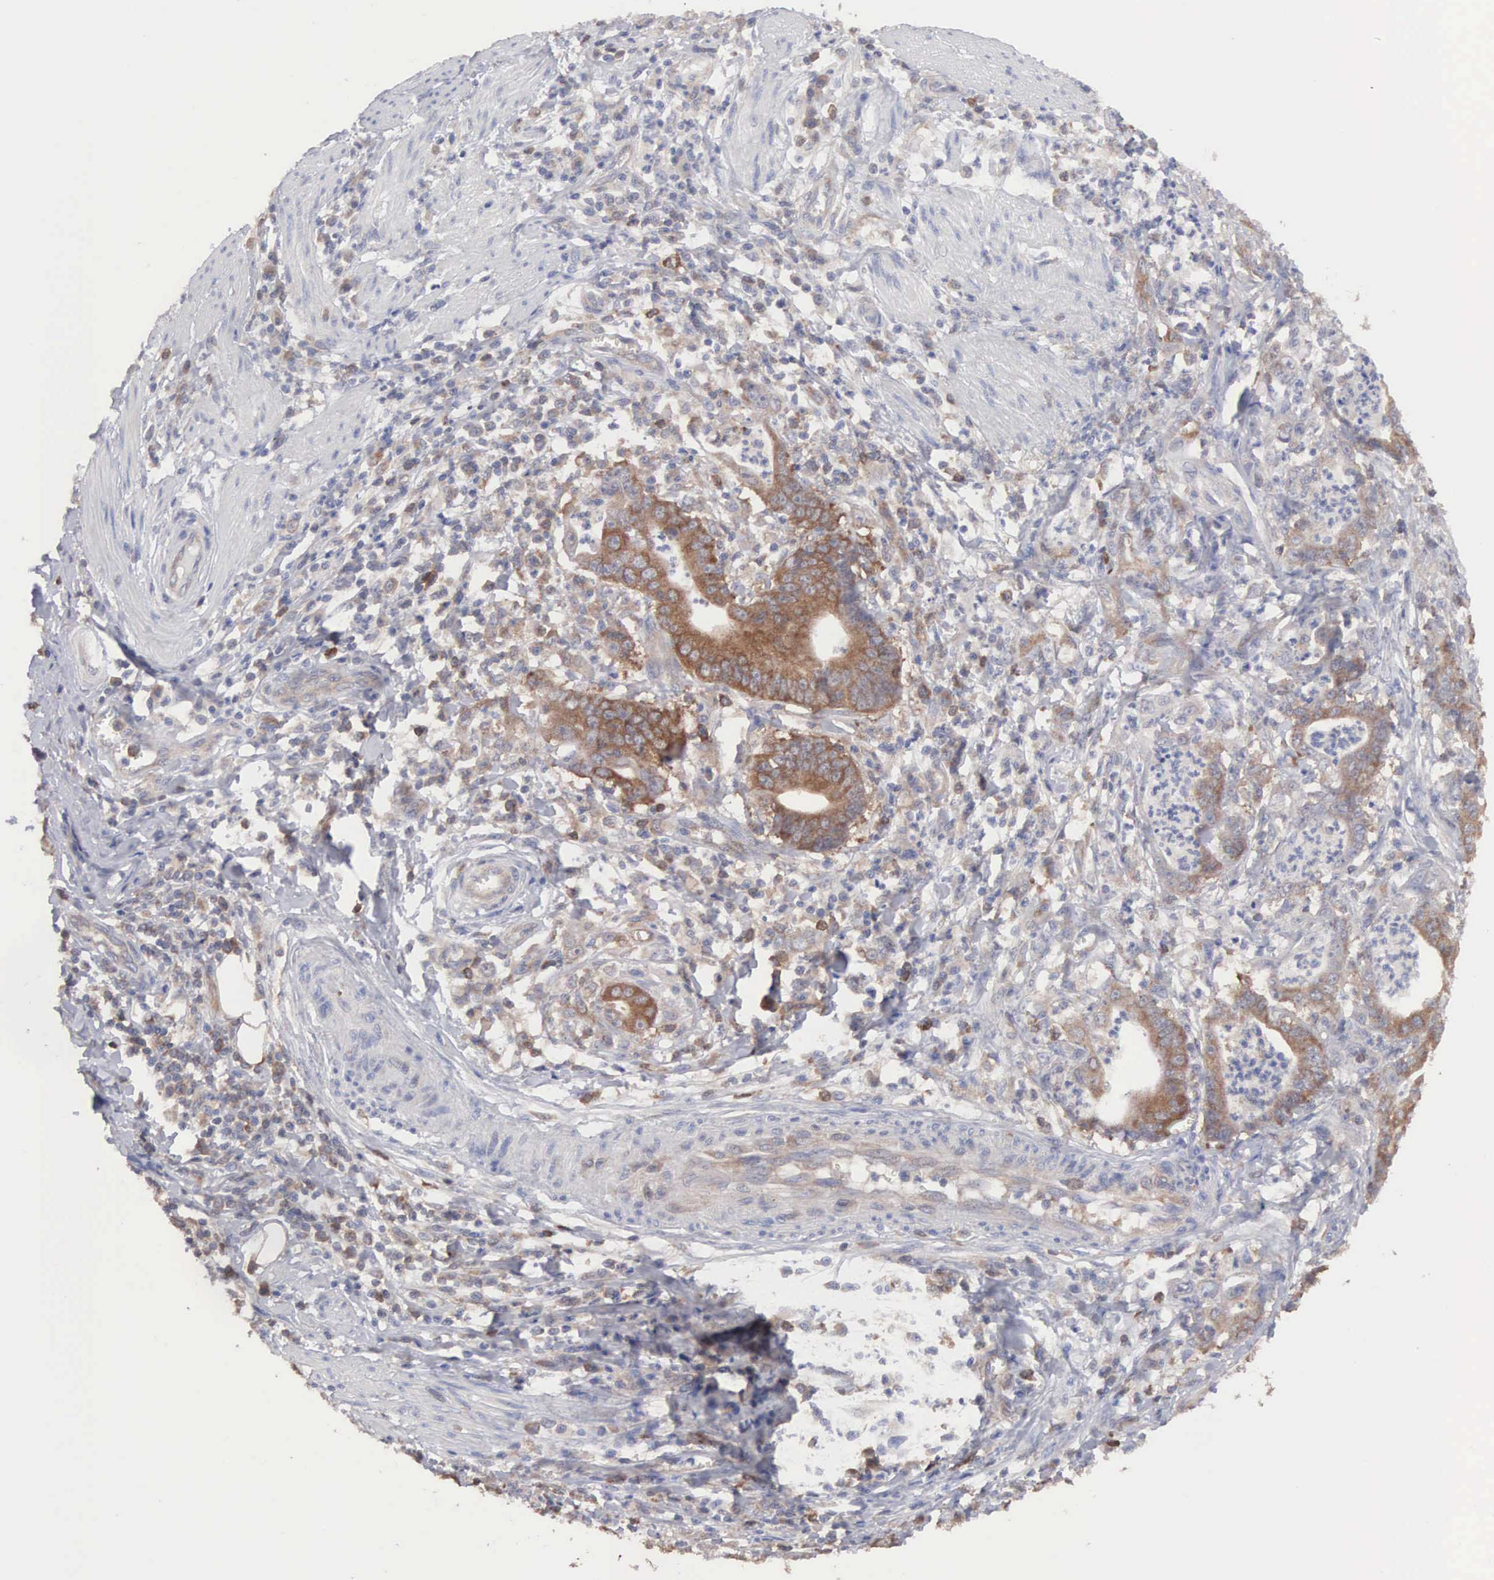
{"staining": {"intensity": "moderate", "quantity": ">75%", "location": "cytoplasmic/membranous"}, "tissue": "stomach cancer", "cell_type": "Tumor cells", "image_type": "cancer", "snomed": [{"axis": "morphology", "description": "Adenocarcinoma, NOS"}, {"axis": "topography", "description": "Stomach, lower"}], "caption": "A photomicrograph of human stomach cancer (adenocarcinoma) stained for a protein displays moderate cytoplasmic/membranous brown staining in tumor cells.", "gene": "MTHFD1", "patient": {"sex": "female", "age": 86}}